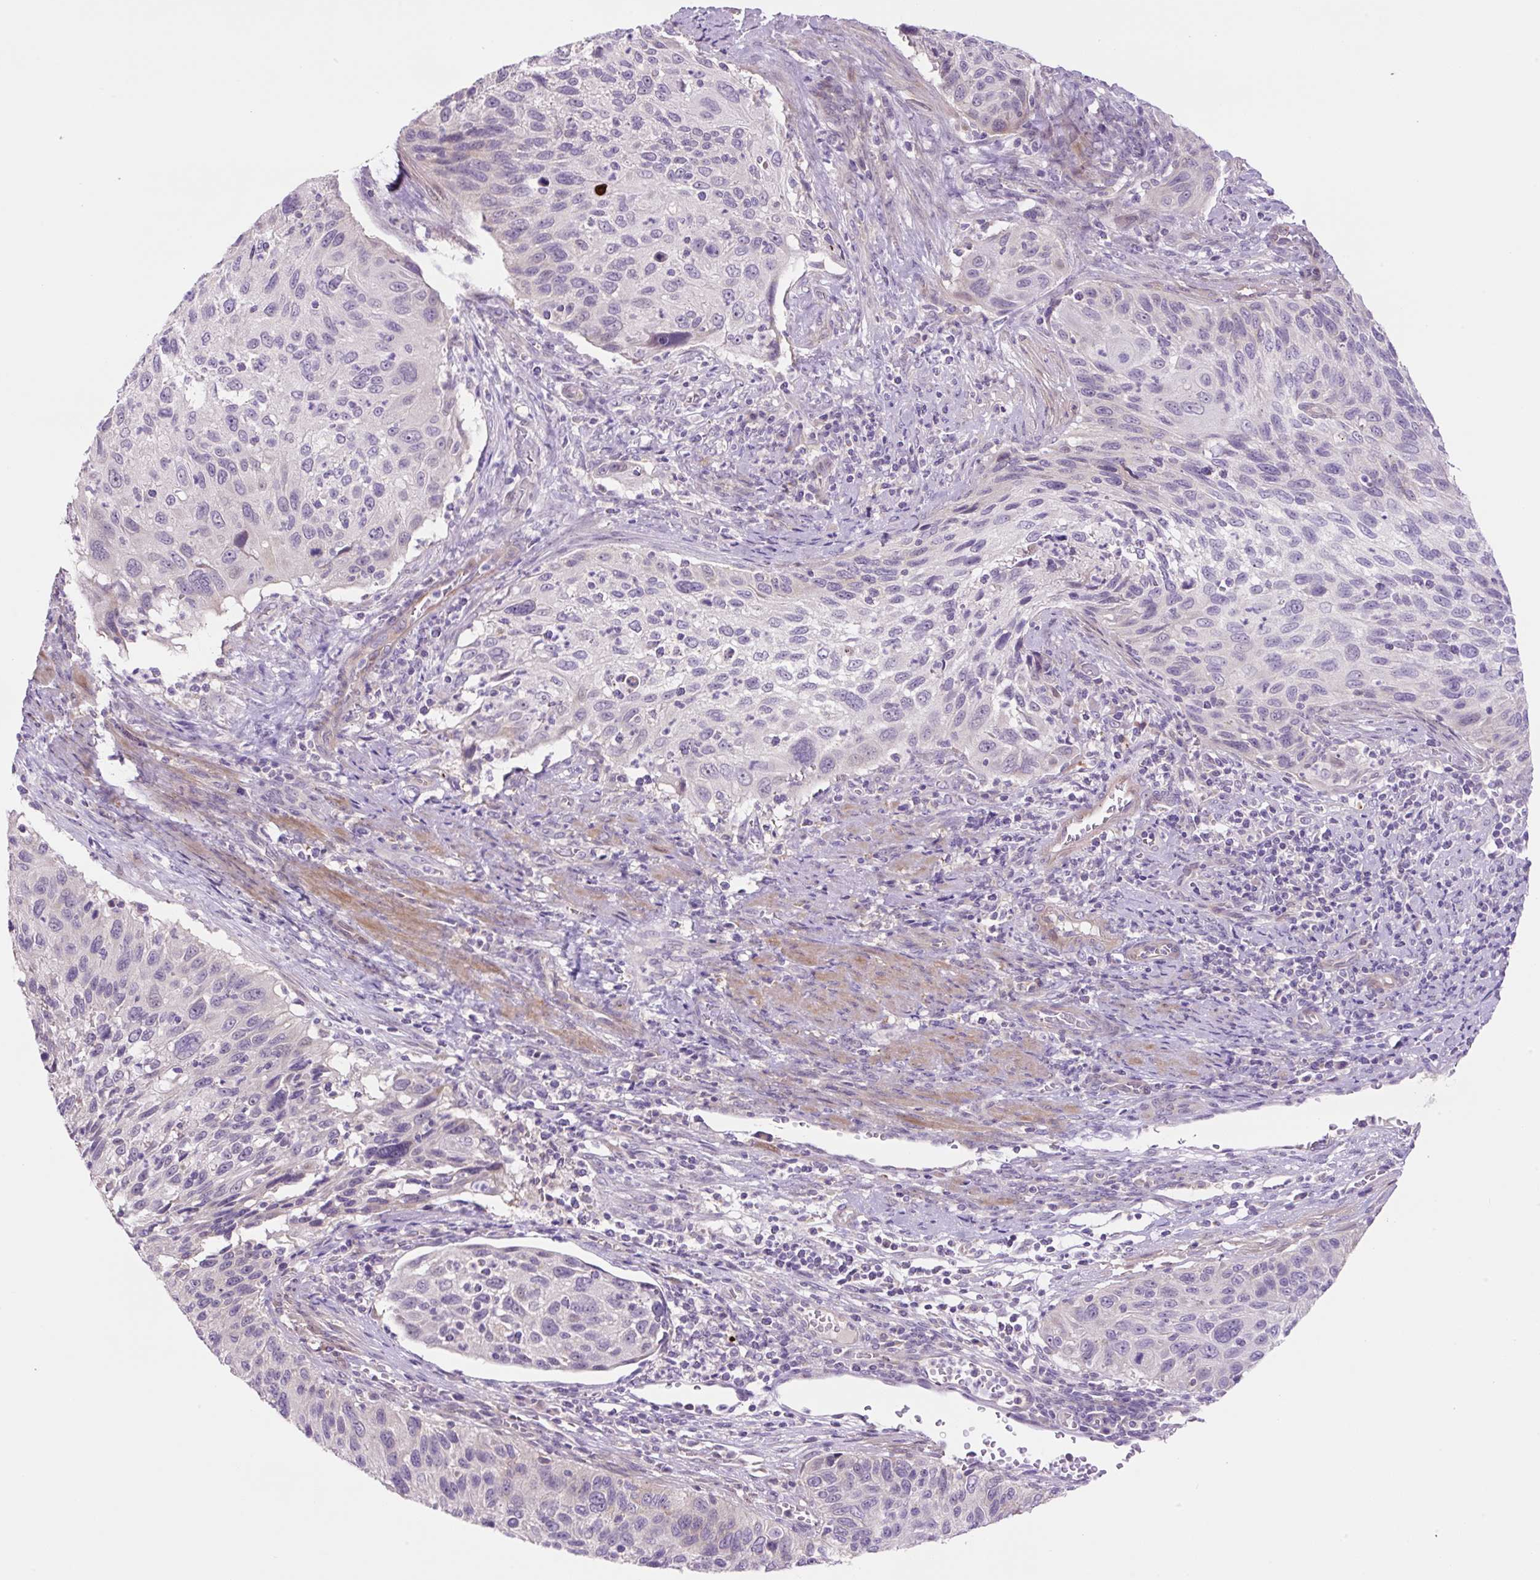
{"staining": {"intensity": "negative", "quantity": "none", "location": "none"}, "tissue": "cervical cancer", "cell_type": "Tumor cells", "image_type": "cancer", "snomed": [{"axis": "morphology", "description": "Squamous cell carcinoma, NOS"}, {"axis": "topography", "description": "Cervix"}], "caption": "Immunohistochemistry photomicrograph of cervical cancer stained for a protein (brown), which shows no expression in tumor cells. The staining was performed using DAB to visualize the protein expression in brown, while the nuclei were stained in blue with hematoxylin (Magnification: 20x).", "gene": "OGDHL", "patient": {"sex": "female", "age": 70}}